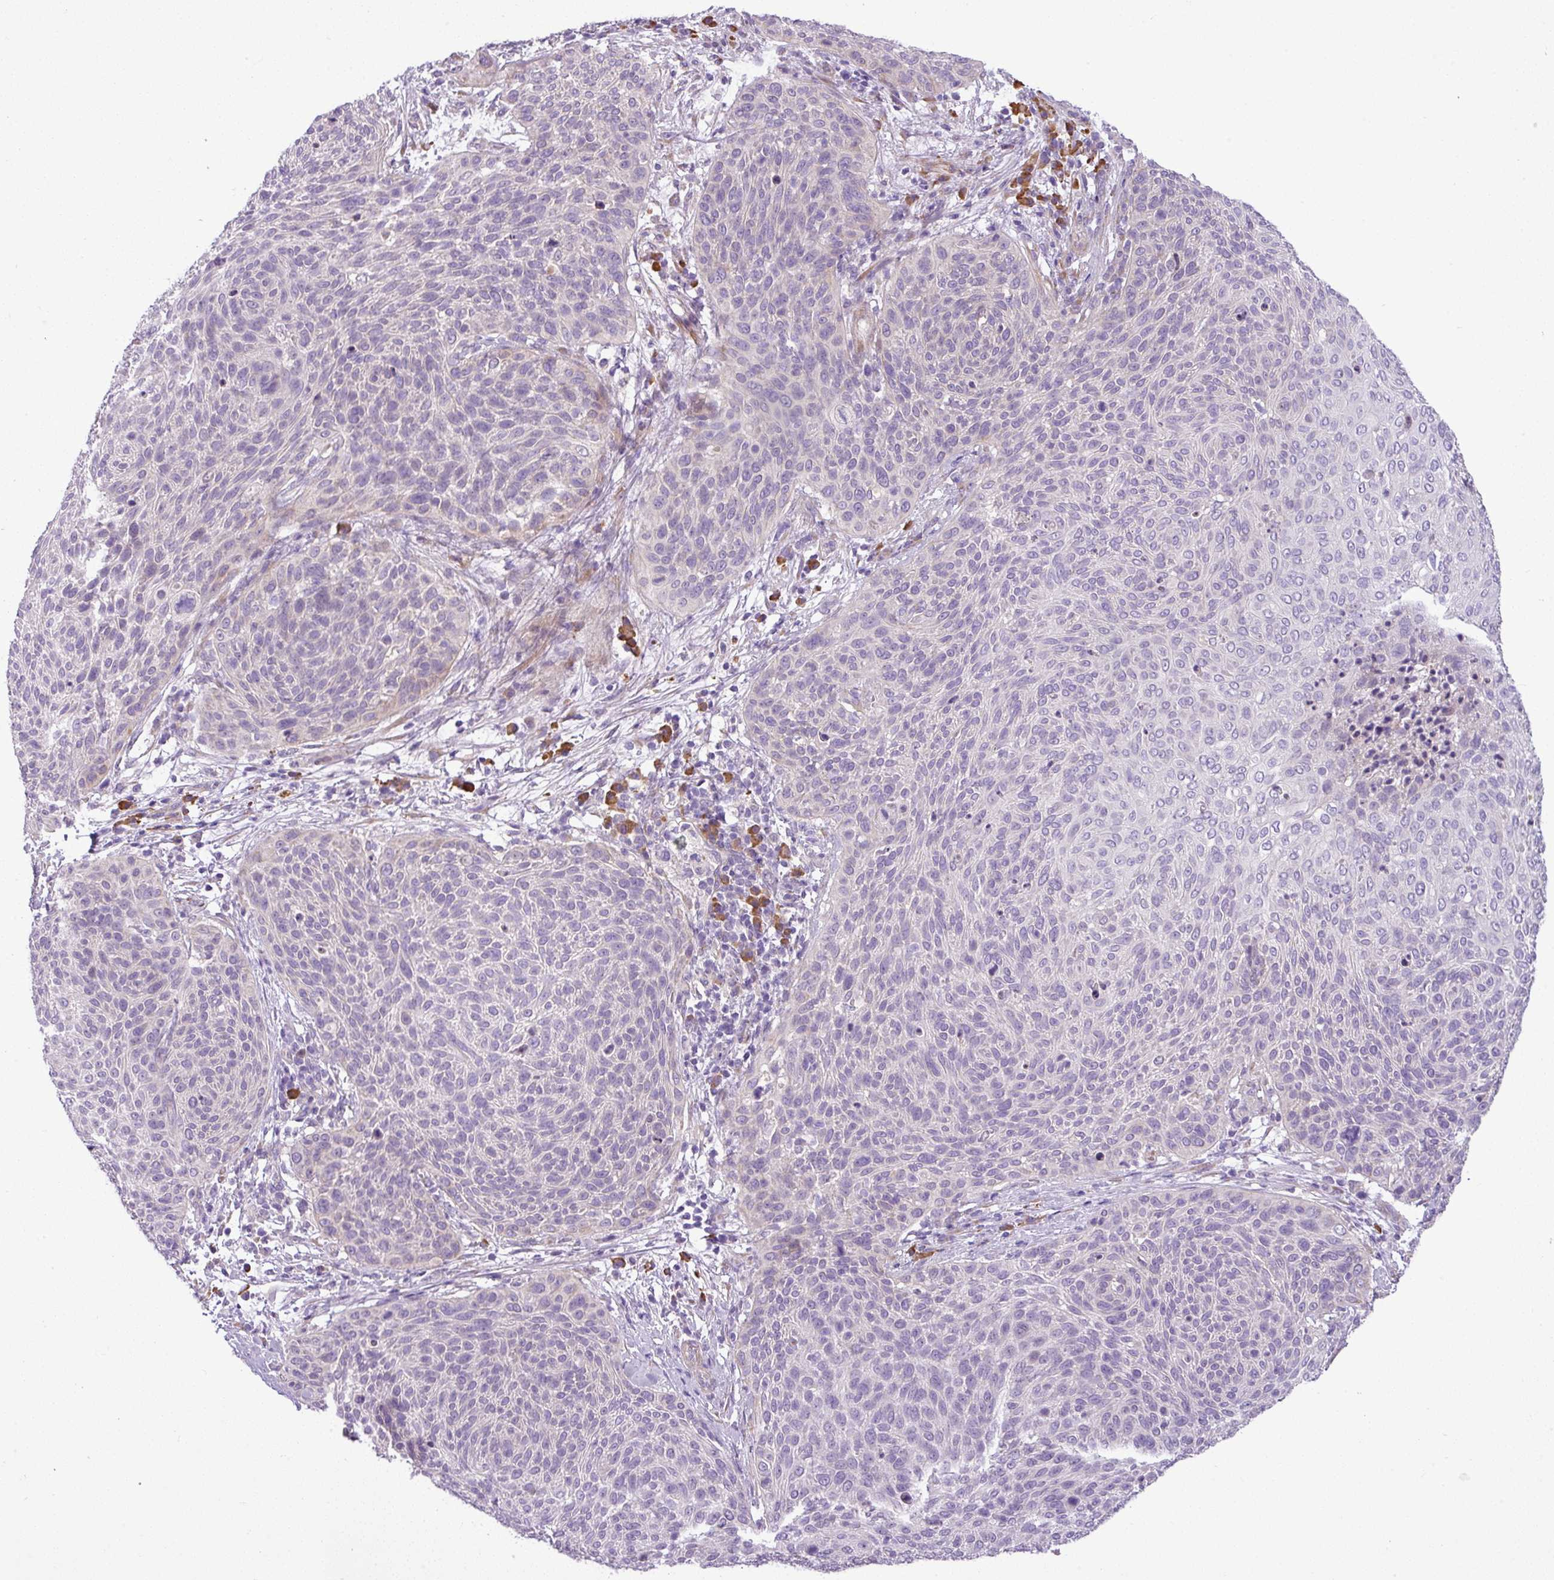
{"staining": {"intensity": "negative", "quantity": "none", "location": "none"}, "tissue": "cervical cancer", "cell_type": "Tumor cells", "image_type": "cancer", "snomed": [{"axis": "morphology", "description": "Squamous cell carcinoma, NOS"}, {"axis": "topography", "description": "Cervix"}], "caption": "A micrograph of human cervical cancer is negative for staining in tumor cells.", "gene": "MOCS3", "patient": {"sex": "female", "age": 31}}